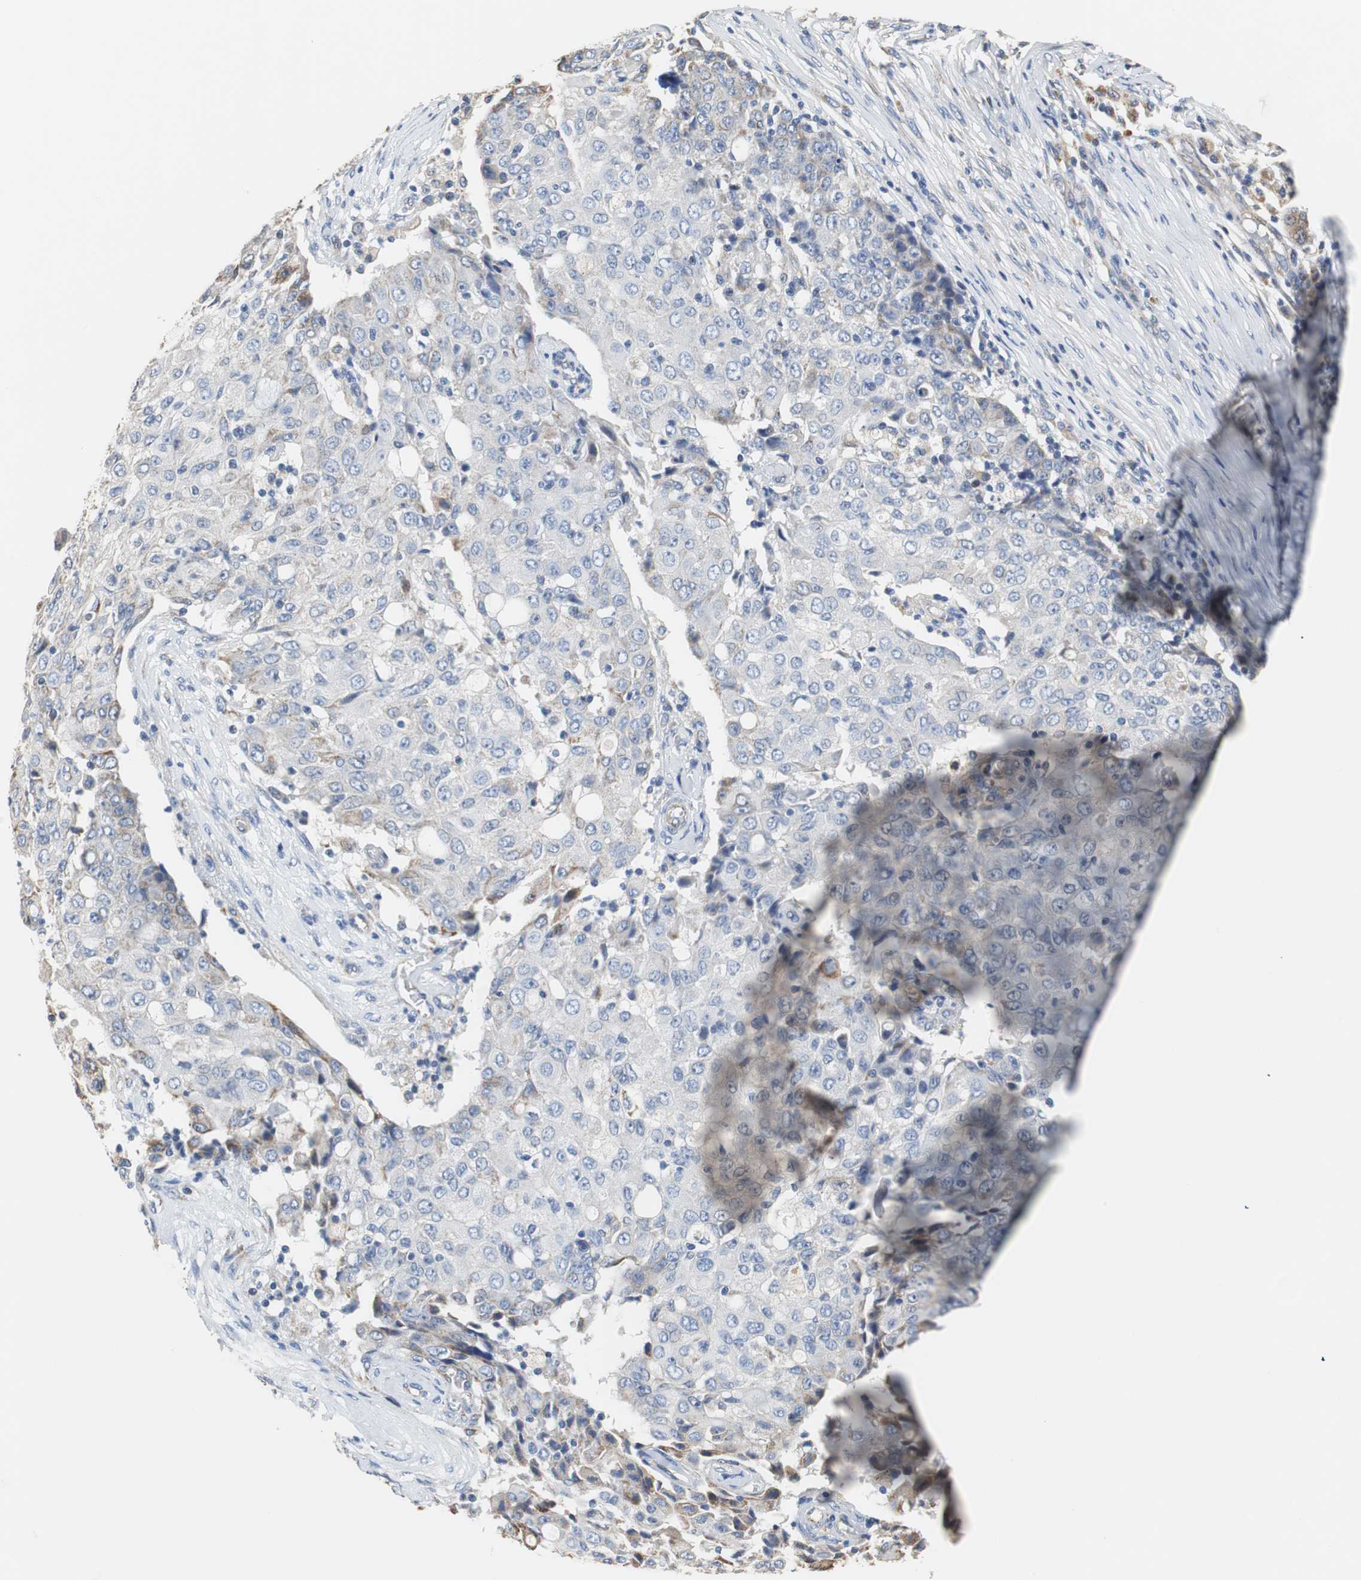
{"staining": {"intensity": "weak", "quantity": "<25%", "location": "cytoplasmic/membranous"}, "tissue": "ovarian cancer", "cell_type": "Tumor cells", "image_type": "cancer", "snomed": [{"axis": "morphology", "description": "Carcinoma, endometroid"}, {"axis": "topography", "description": "Ovary"}], "caption": "Tumor cells show no significant protein expression in endometroid carcinoma (ovarian). Nuclei are stained in blue.", "gene": "PCK1", "patient": {"sex": "female", "age": 42}}